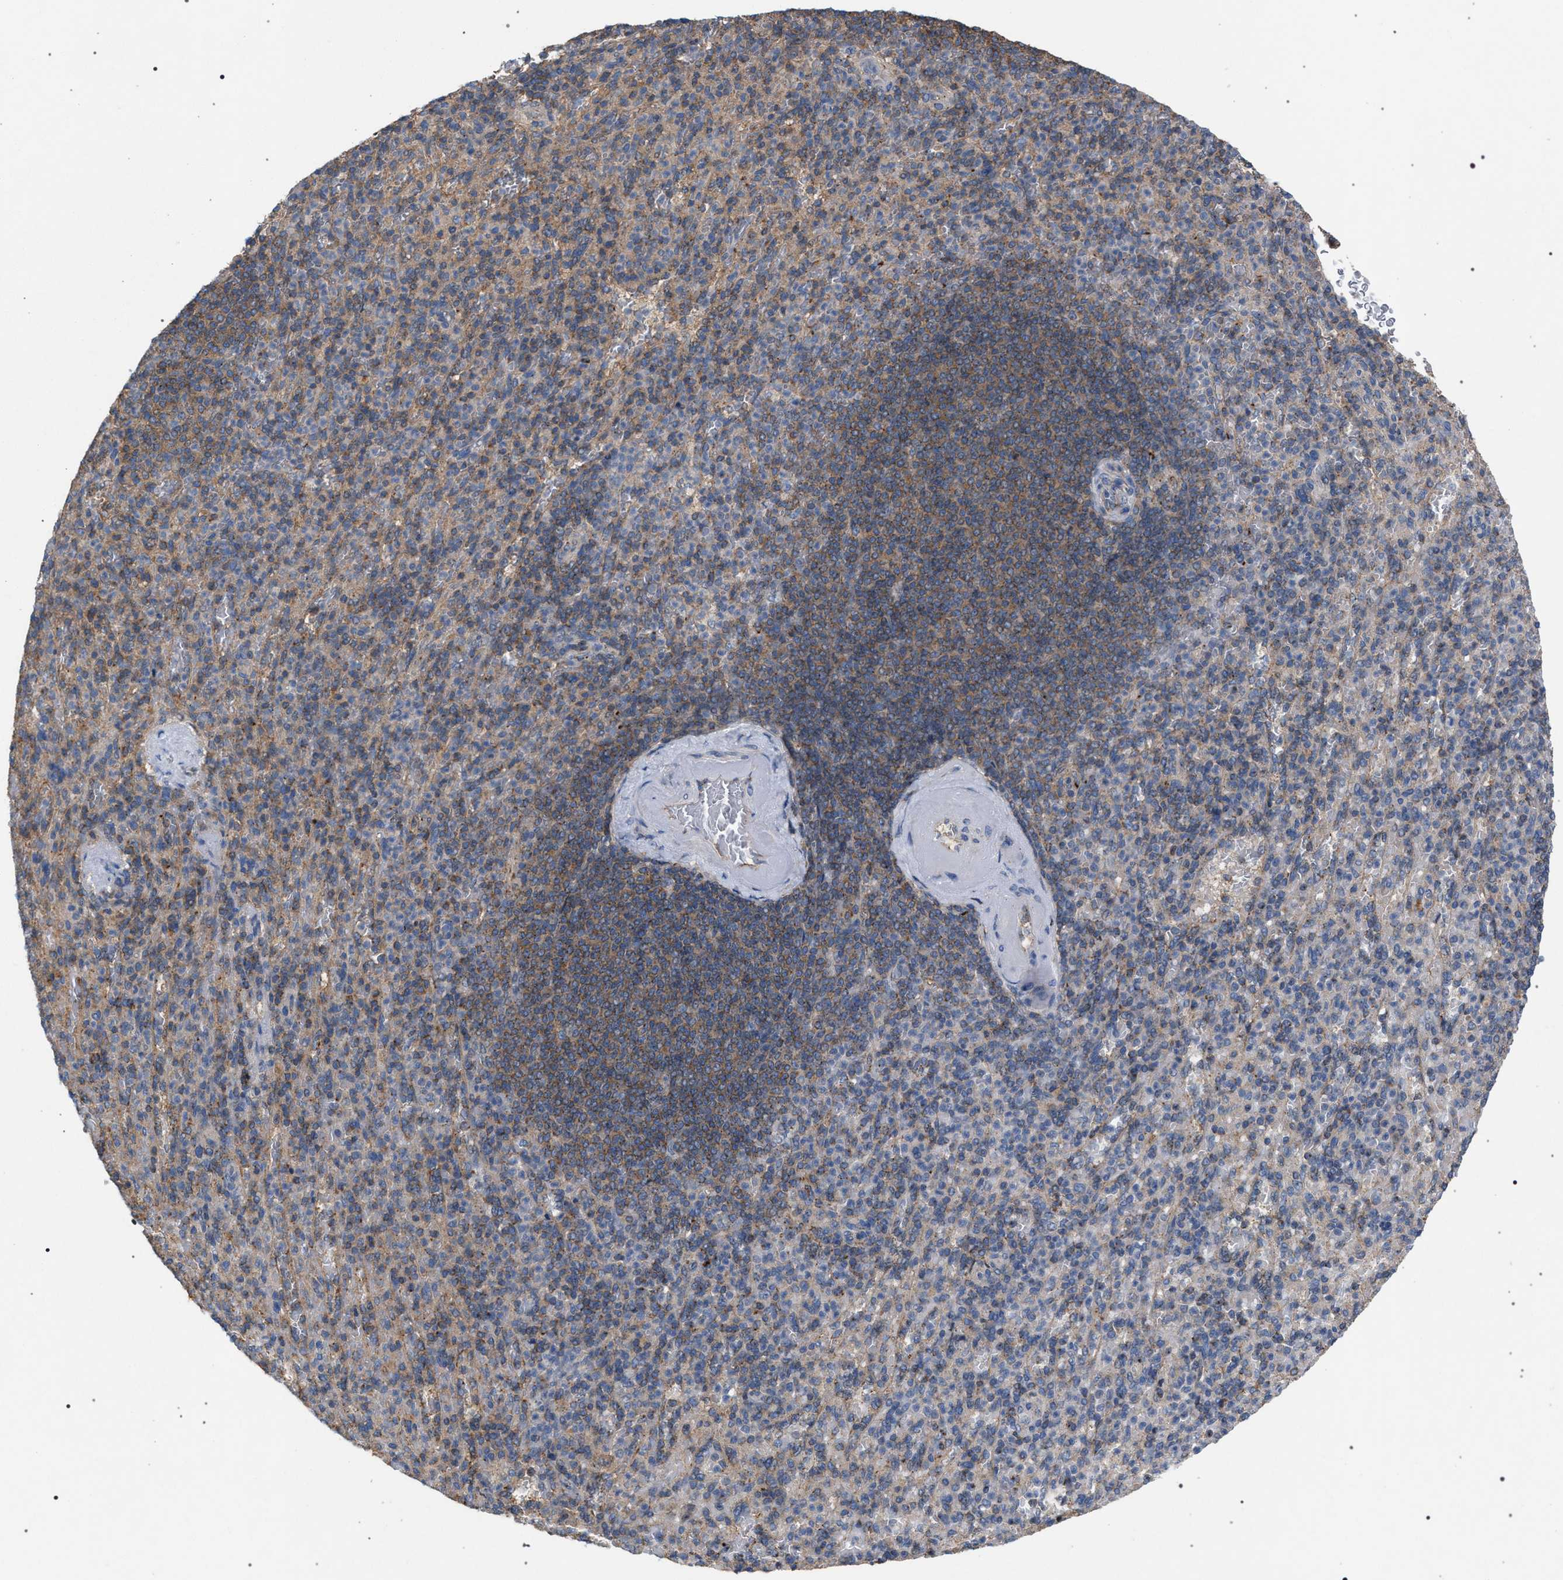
{"staining": {"intensity": "weak", "quantity": ">75%", "location": "cytoplasmic/membranous"}, "tissue": "spleen", "cell_type": "Cells in red pulp", "image_type": "normal", "snomed": [{"axis": "morphology", "description": "Normal tissue, NOS"}, {"axis": "topography", "description": "Spleen"}], "caption": "Immunohistochemical staining of unremarkable human spleen exhibits weak cytoplasmic/membranous protein staining in about >75% of cells in red pulp. The staining is performed using DAB brown chromogen to label protein expression. The nuclei are counter-stained blue using hematoxylin.", "gene": "VPS13A", "patient": {"sex": "female", "age": 74}}